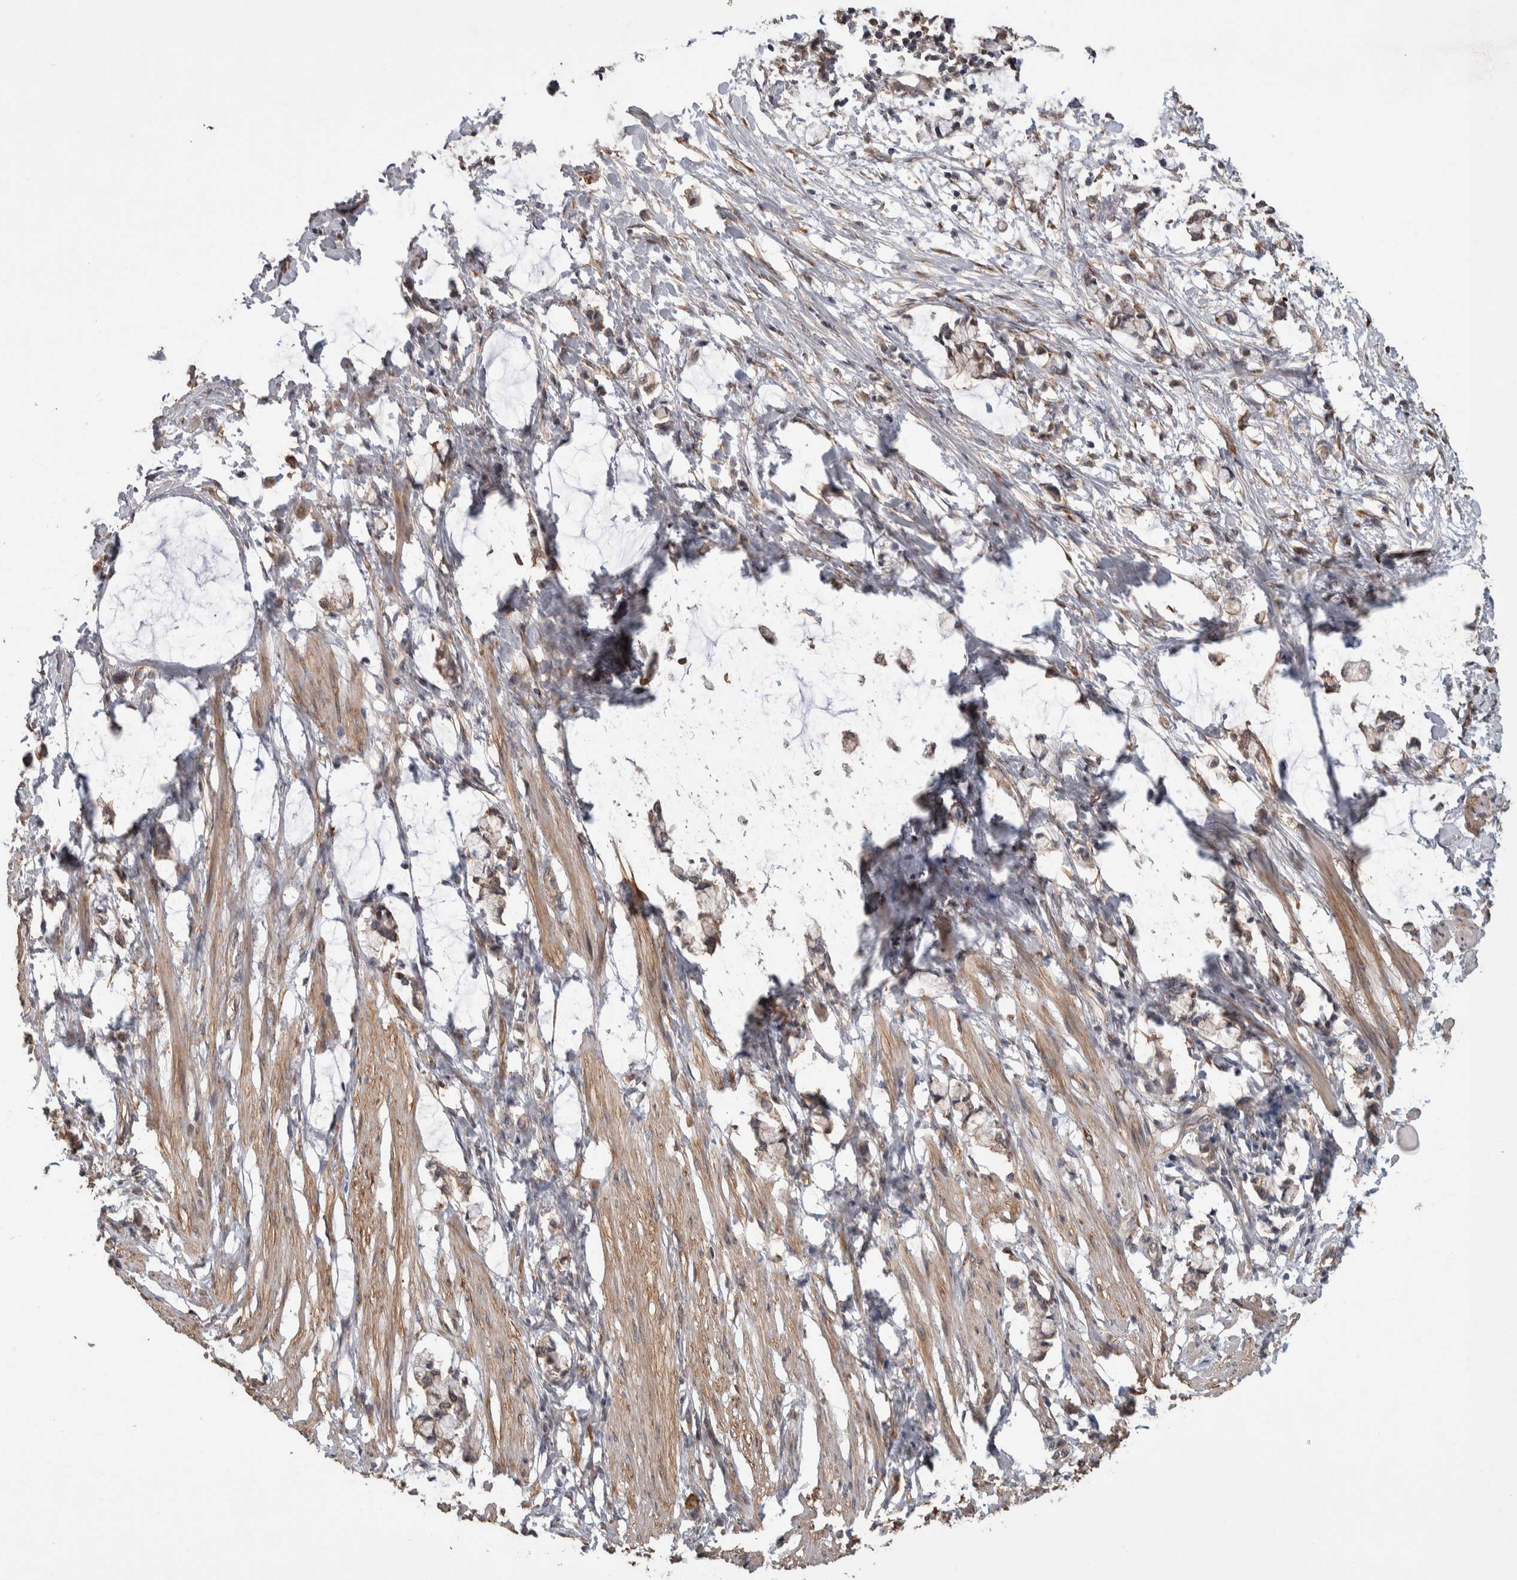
{"staining": {"intensity": "moderate", "quantity": ">75%", "location": "cytoplasmic/membranous"}, "tissue": "smooth muscle", "cell_type": "Smooth muscle cells", "image_type": "normal", "snomed": [{"axis": "morphology", "description": "Normal tissue, NOS"}, {"axis": "morphology", "description": "Adenocarcinoma, NOS"}, {"axis": "topography", "description": "Smooth muscle"}, {"axis": "topography", "description": "Colon"}], "caption": "Smooth muscle stained with DAB immunohistochemistry (IHC) demonstrates medium levels of moderate cytoplasmic/membranous positivity in about >75% of smooth muscle cells. Using DAB (brown) and hematoxylin (blue) stains, captured at high magnification using brightfield microscopy.", "gene": "DVL2", "patient": {"sex": "male", "age": 14}}